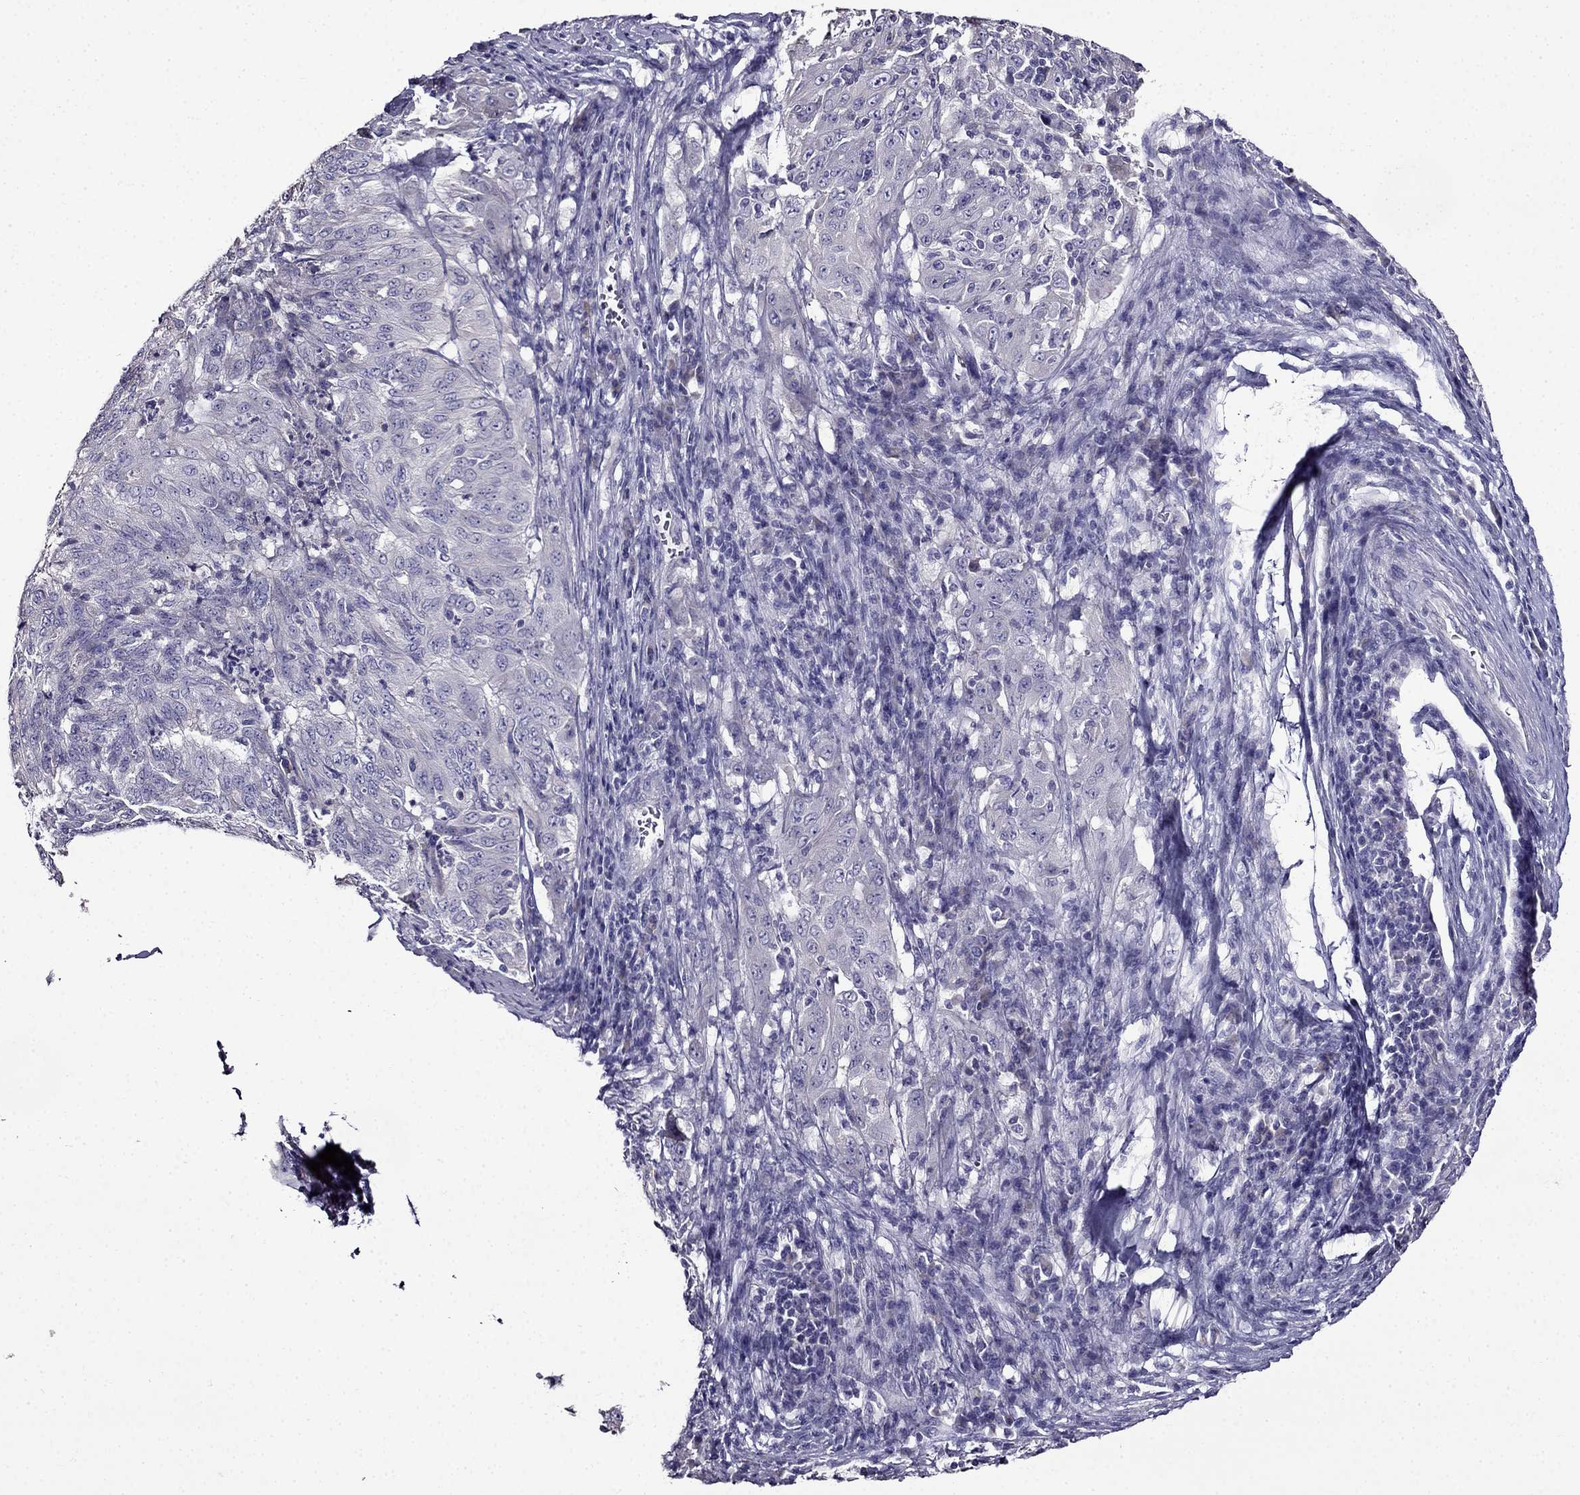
{"staining": {"intensity": "negative", "quantity": "none", "location": "none"}, "tissue": "pancreatic cancer", "cell_type": "Tumor cells", "image_type": "cancer", "snomed": [{"axis": "morphology", "description": "Adenocarcinoma, NOS"}, {"axis": "topography", "description": "Pancreas"}], "caption": "DAB (3,3'-diaminobenzidine) immunohistochemical staining of human pancreatic adenocarcinoma demonstrates no significant expression in tumor cells. The staining was performed using DAB to visualize the protein expression in brown, while the nuclei were stained in blue with hematoxylin (Magnification: 20x).", "gene": "TMEM266", "patient": {"sex": "male", "age": 63}}